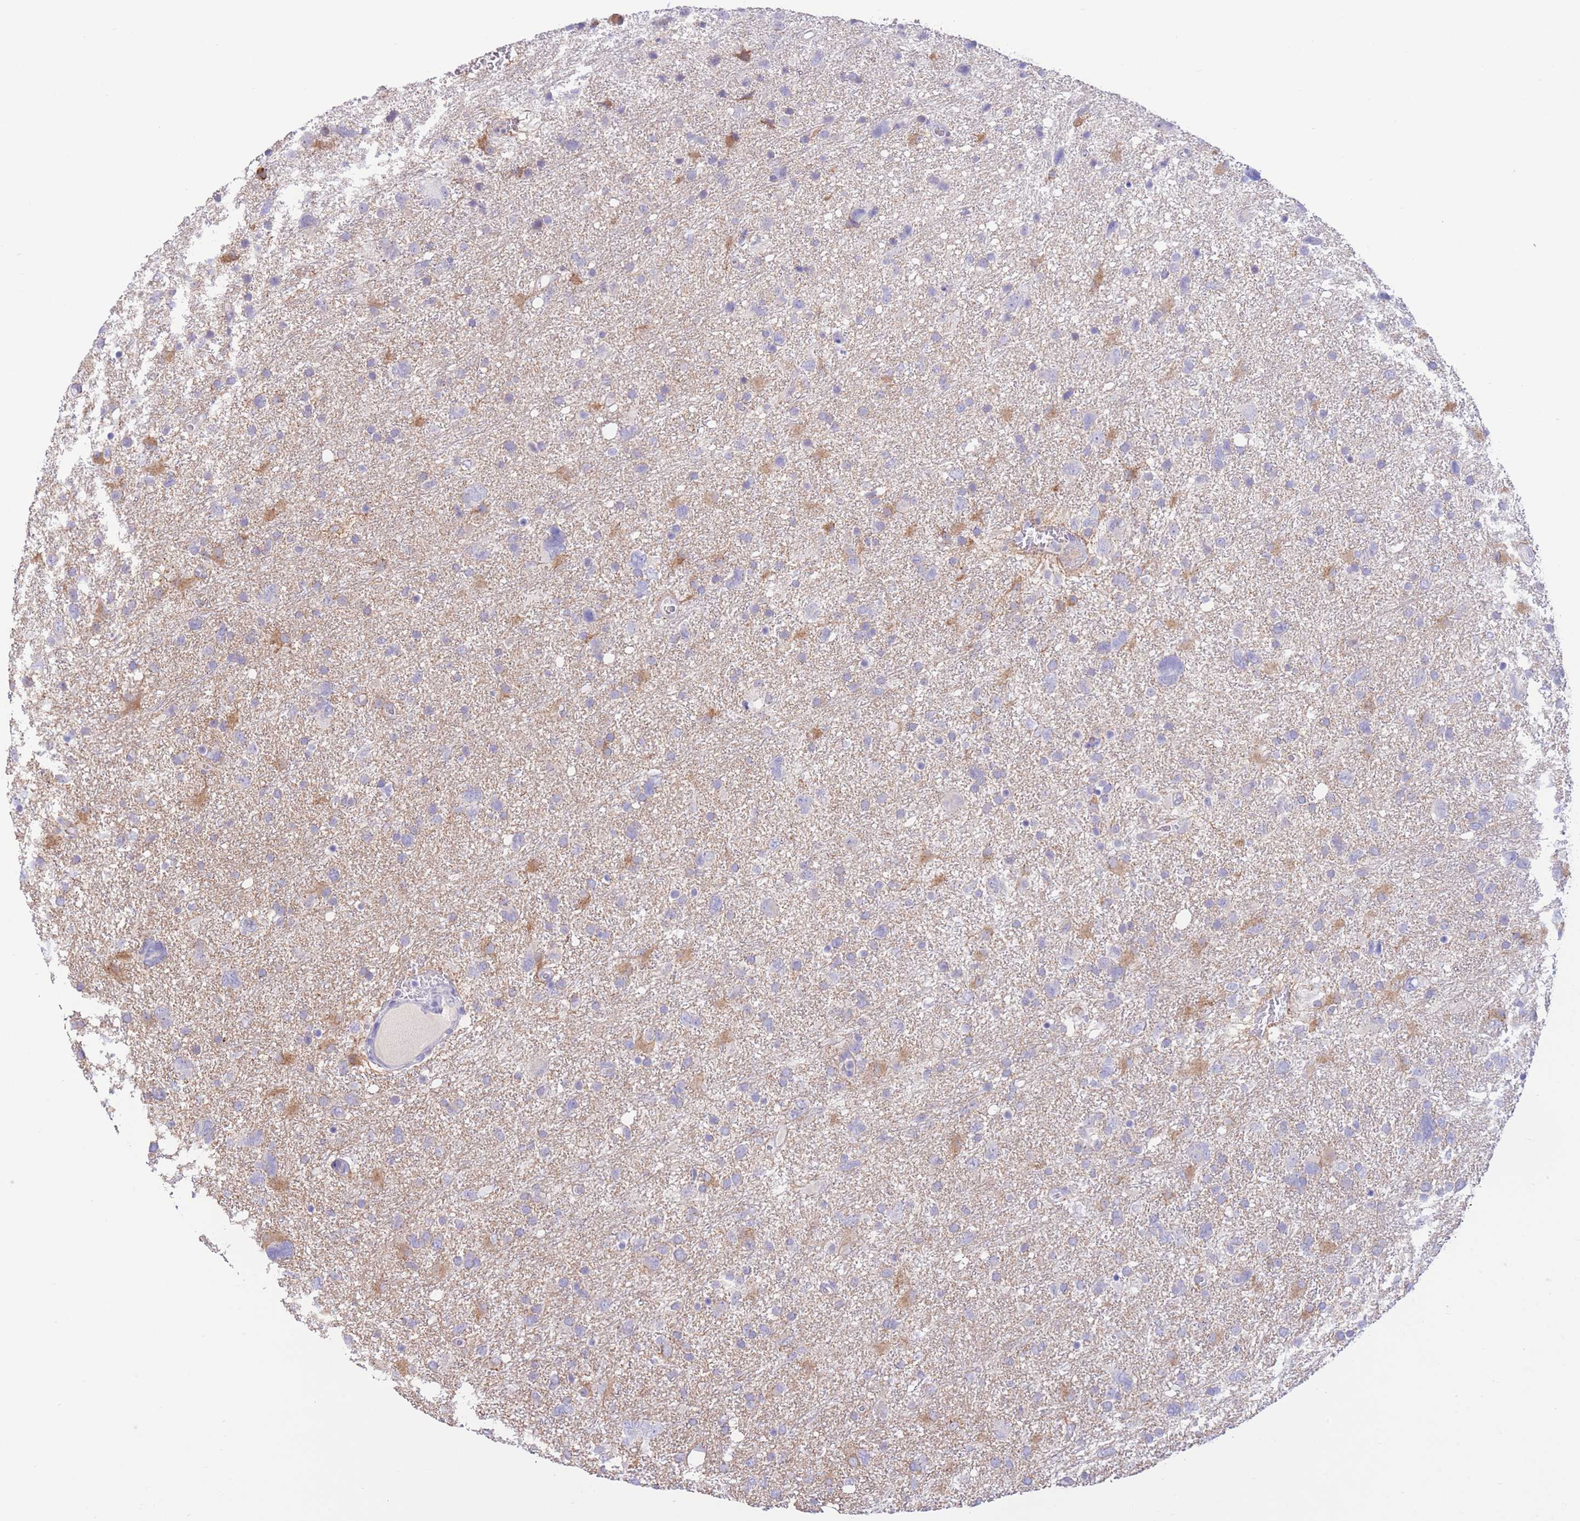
{"staining": {"intensity": "moderate", "quantity": "<25%", "location": "cytoplasmic/membranous"}, "tissue": "glioma", "cell_type": "Tumor cells", "image_type": "cancer", "snomed": [{"axis": "morphology", "description": "Glioma, malignant, High grade"}, {"axis": "topography", "description": "Brain"}], "caption": "Glioma tissue reveals moderate cytoplasmic/membranous positivity in about <25% of tumor cells", "gene": "RPL39L", "patient": {"sex": "male", "age": 61}}